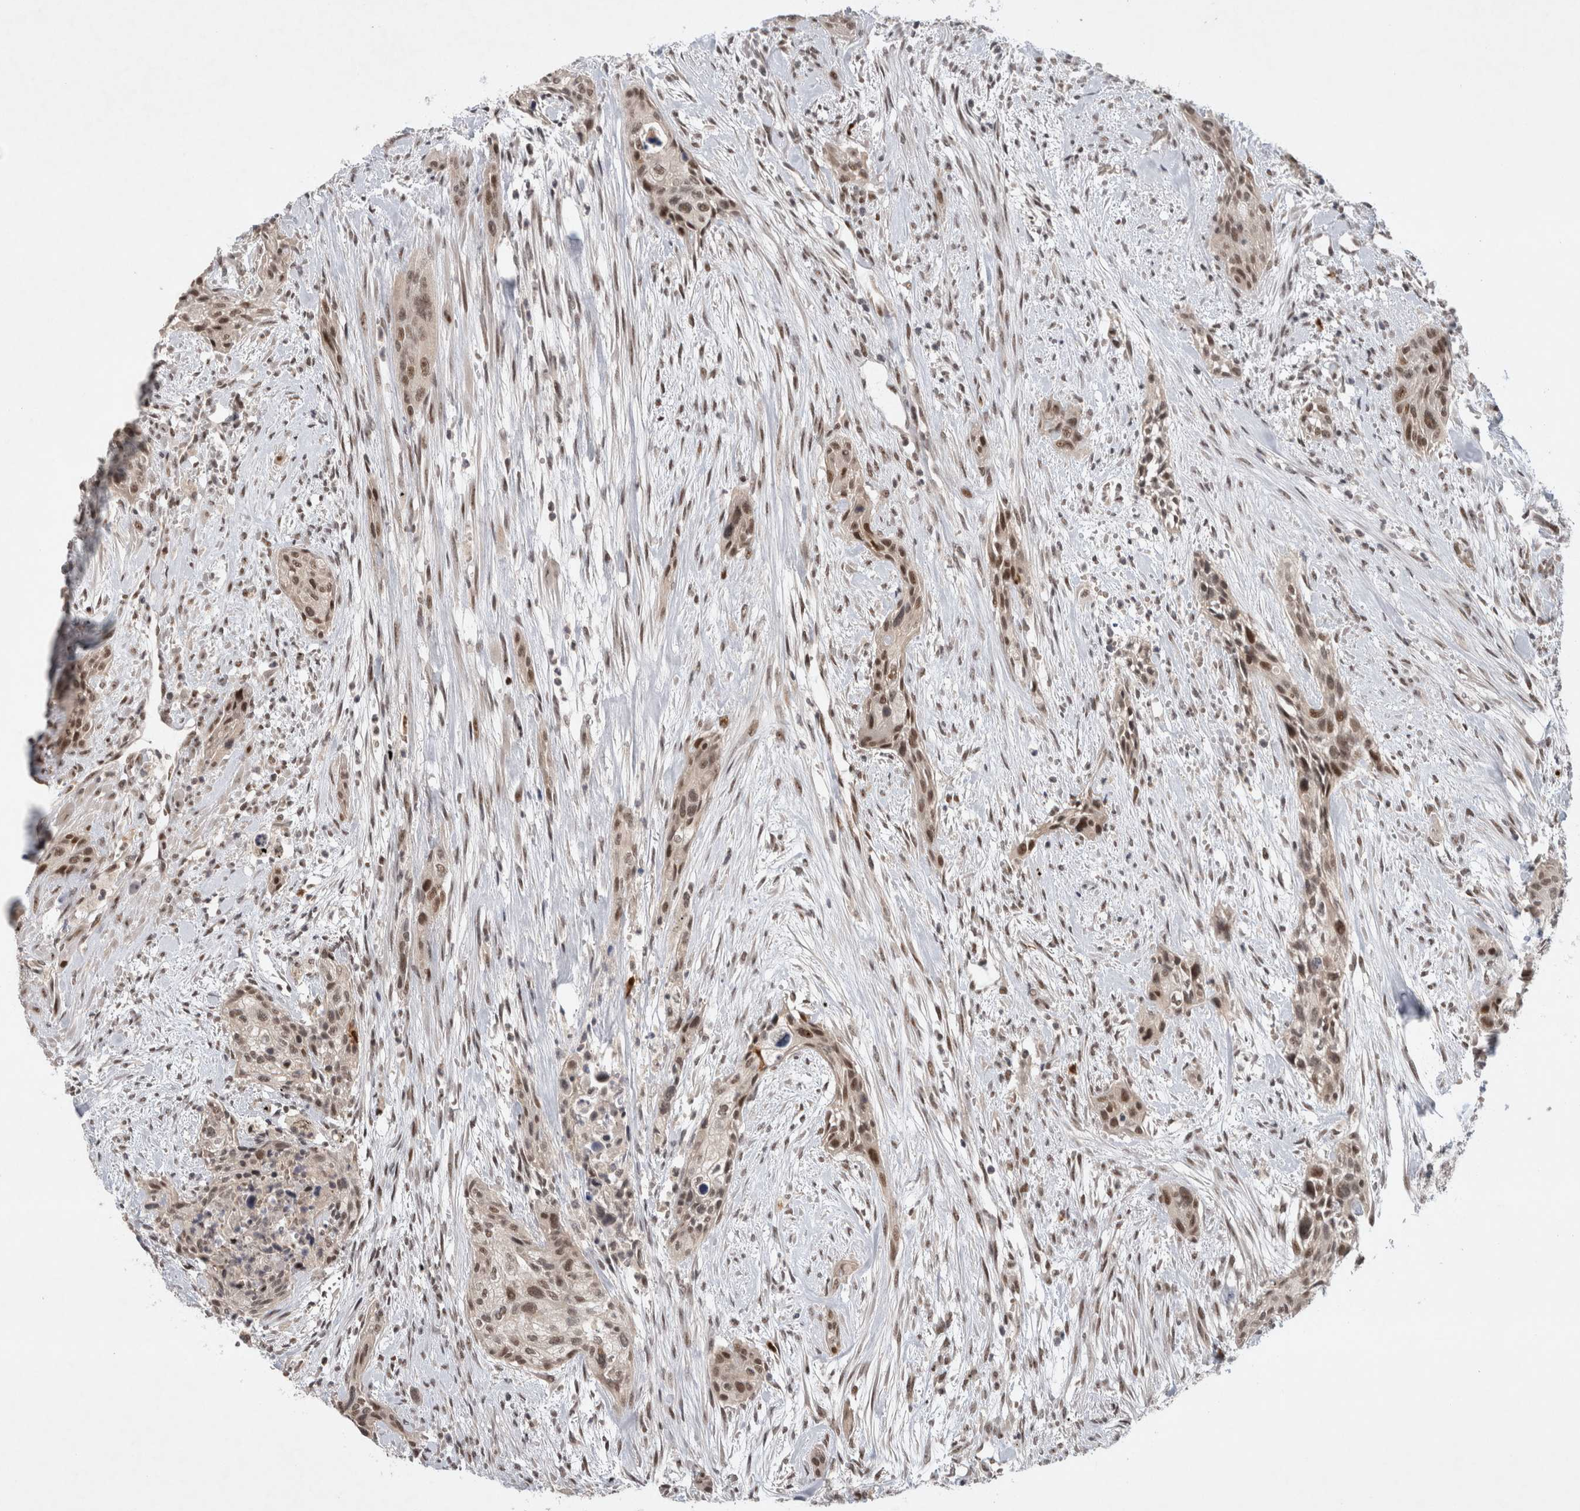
{"staining": {"intensity": "strong", "quantity": ">75%", "location": "nuclear"}, "tissue": "urothelial cancer", "cell_type": "Tumor cells", "image_type": "cancer", "snomed": [{"axis": "morphology", "description": "Urothelial carcinoma, High grade"}, {"axis": "topography", "description": "Urinary bladder"}], "caption": "The immunohistochemical stain labels strong nuclear expression in tumor cells of urothelial cancer tissue.", "gene": "HESX1", "patient": {"sex": "male", "age": 35}}